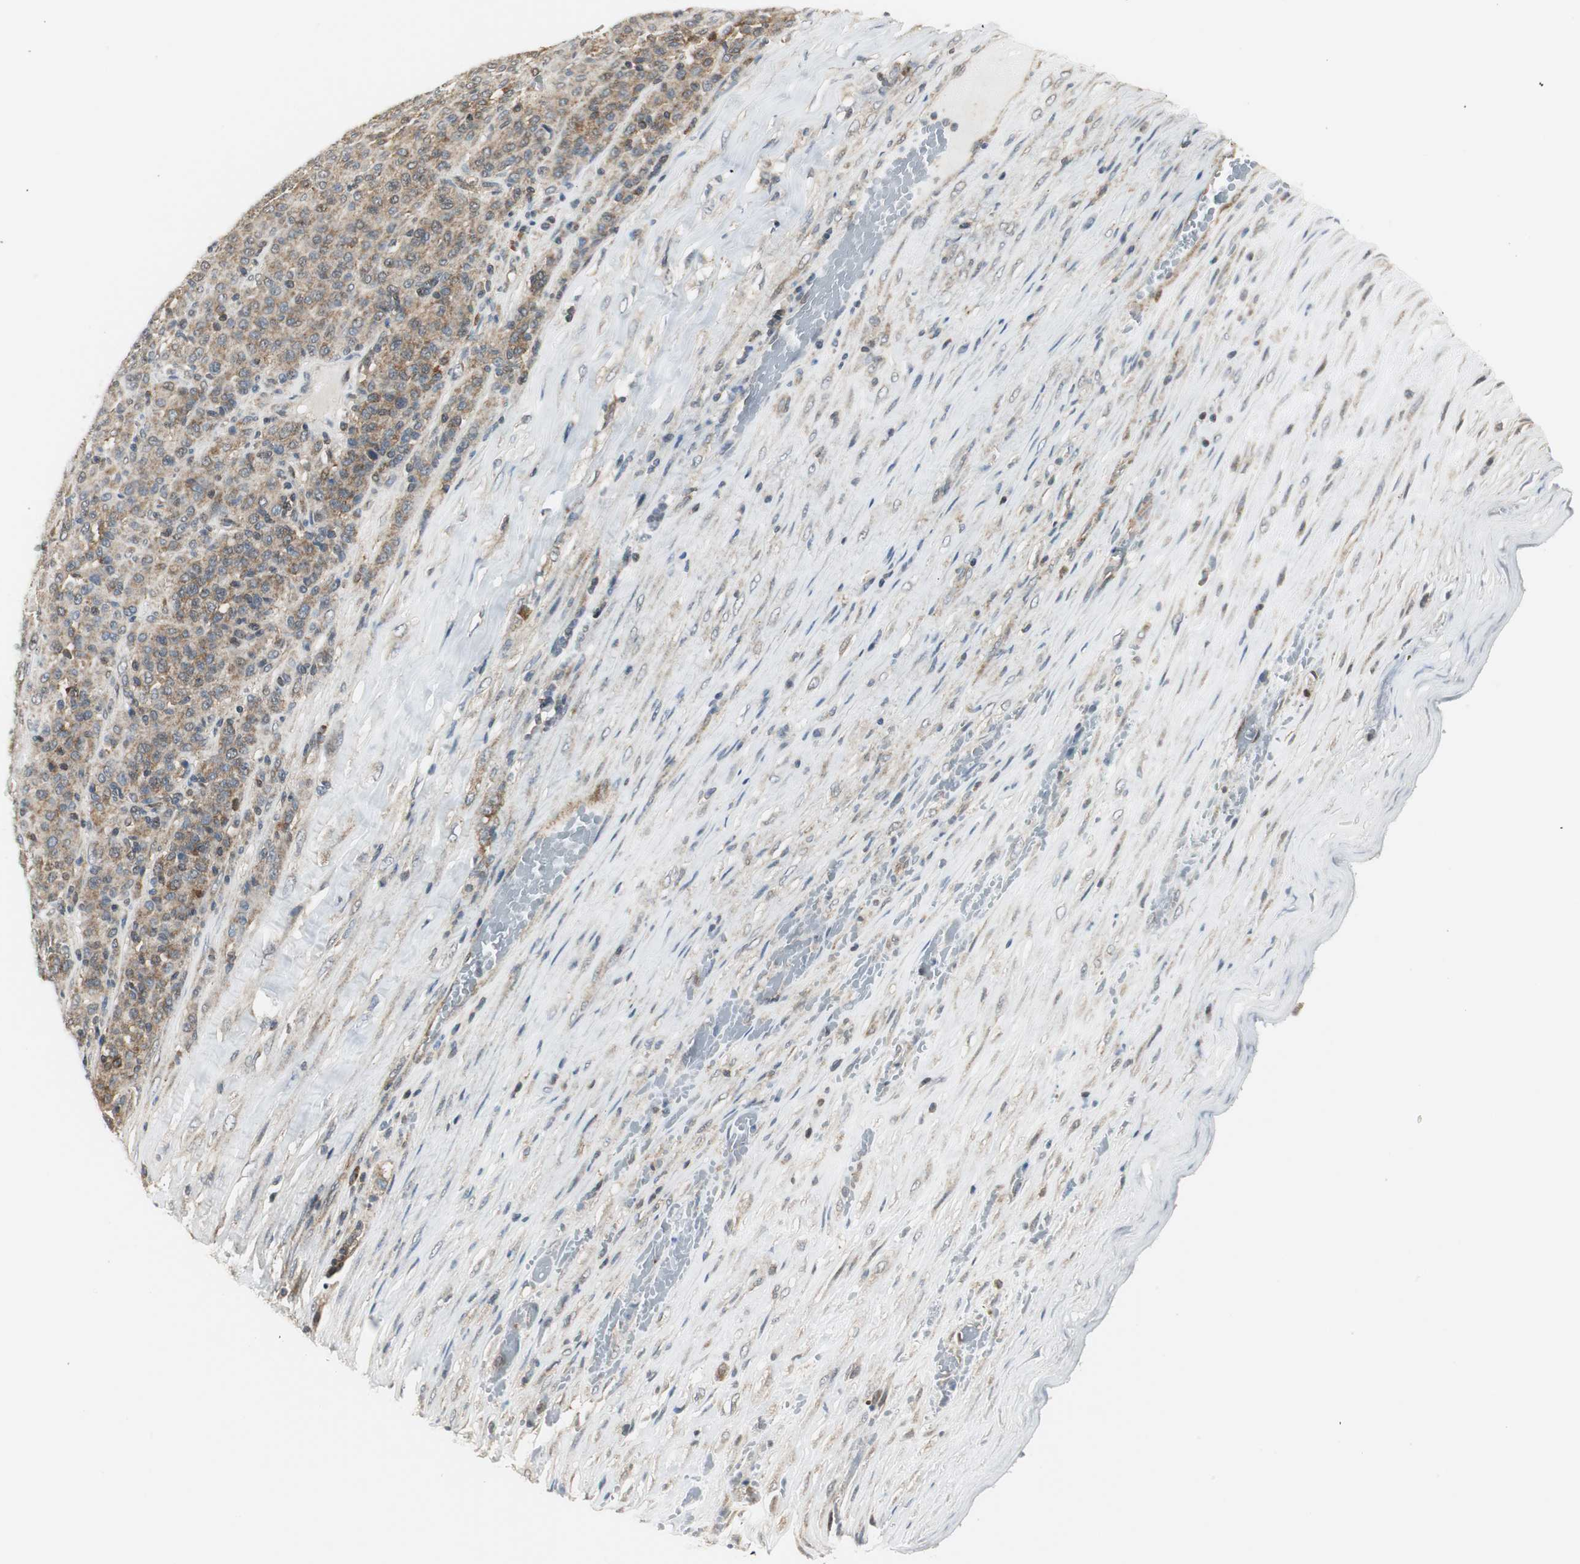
{"staining": {"intensity": "moderate", "quantity": ">75%", "location": "cytoplasmic/membranous"}, "tissue": "melanoma", "cell_type": "Tumor cells", "image_type": "cancer", "snomed": [{"axis": "morphology", "description": "Malignant melanoma, Metastatic site"}, {"axis": "topography", "description": "Pancreas"}], "caption": "Brown immunohistochemical staining in human malignant melanoma (metastatic site) demonstrates moderate cytoplasmic/membranous staining in about >75% of tumor cells.", "gene": "CCT5", "patient": {"sex": "female", "age": 30}}